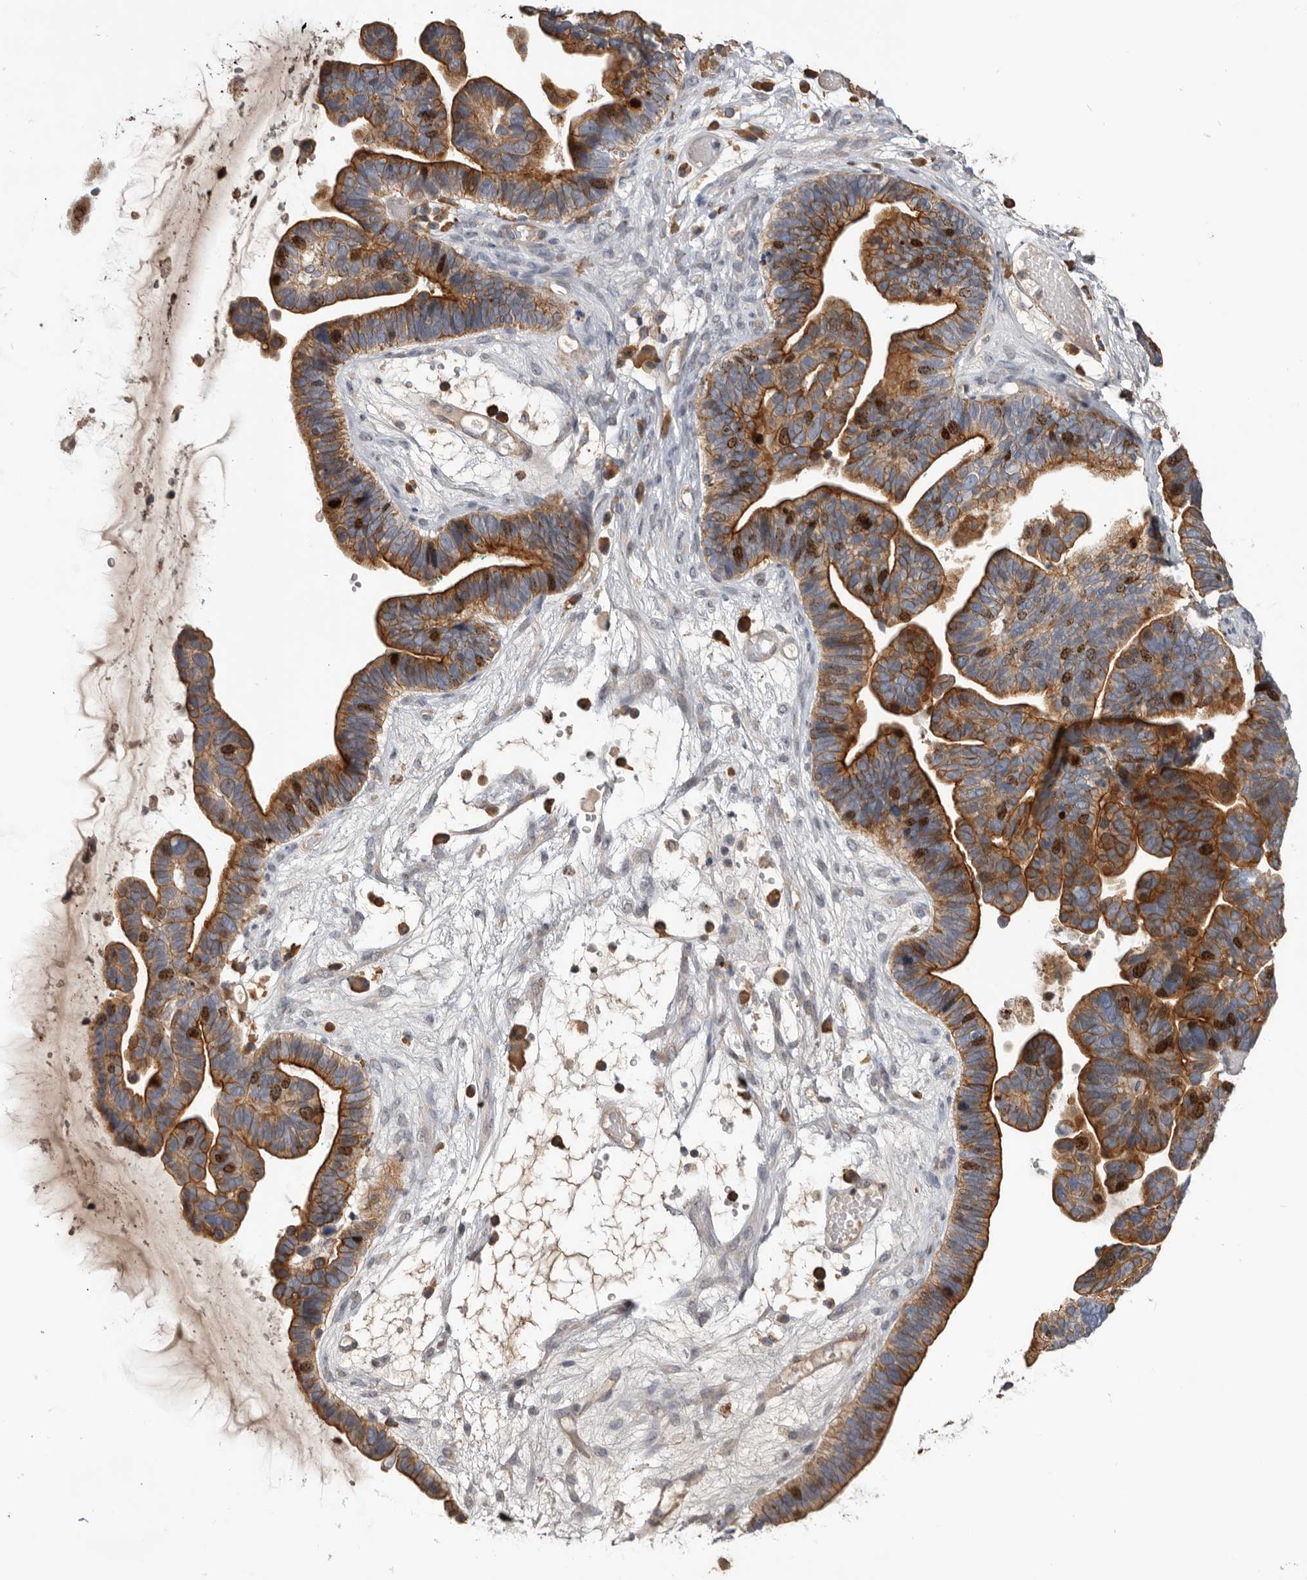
{"staining": {"intensity": "moderate", "quantity": ">75%", "location": "cytoplasmic/membranous,nuclear"}, "tissue": "ovarian cancer", "cell_type": "Tumor cells", "image_type": "cancer", "snomed": [{"axis": "morphology", "description": "Cystadenocarcinoma, serous, NOS"}, {"axis": "topography", "description": "Ovary"}], "caption": "Protein staining displays moderate cytoplasmic/membranous and nuclear staining in approximately >75% of tumor cells in ovarian cancer (serous cystadenocarcinoma).", "gene": "CDCA8", "patient": {"sex": "female", "age": 56}}